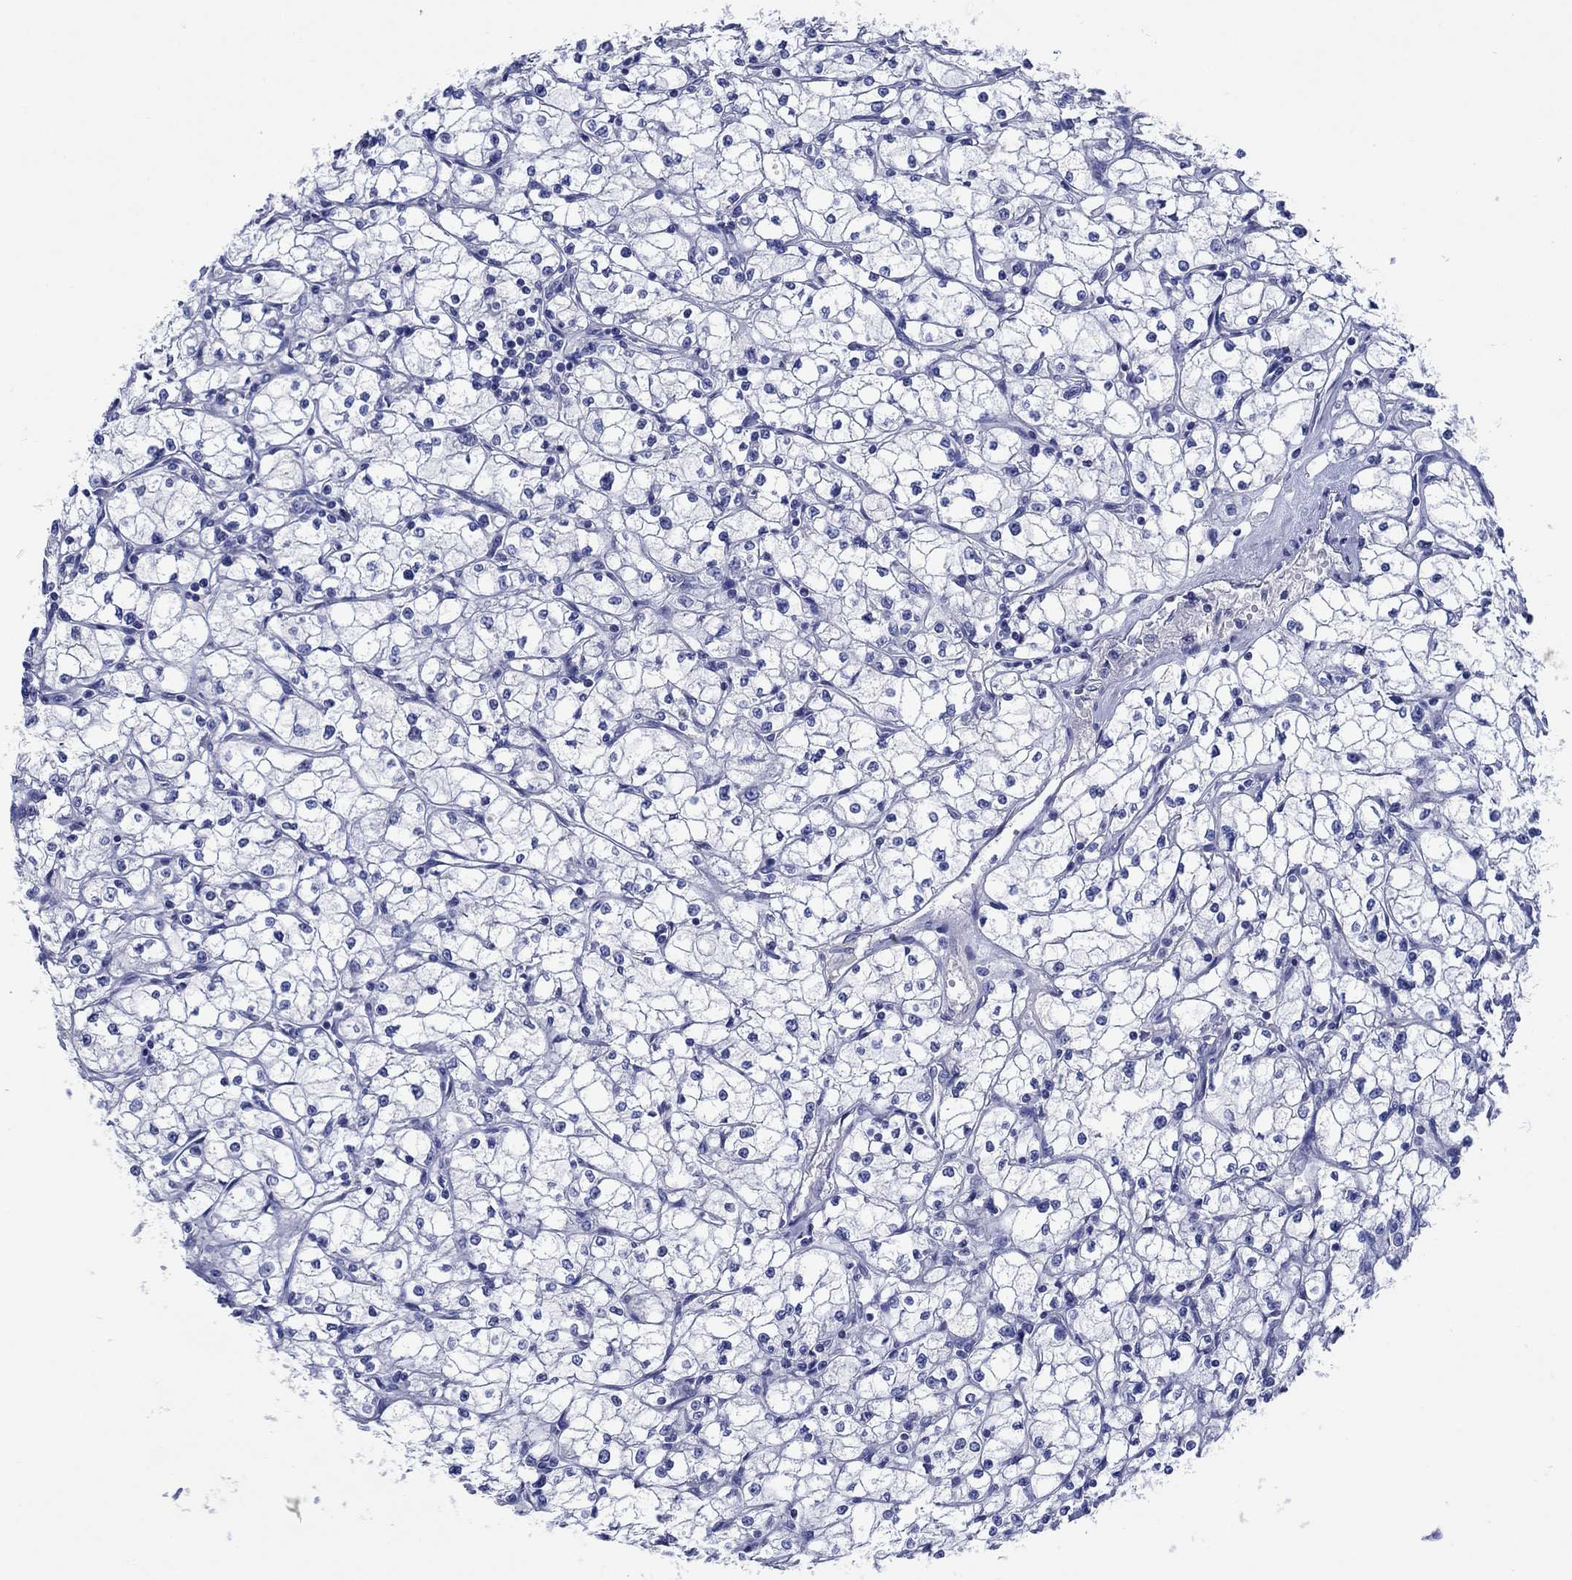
{"staining": {"intensity": "negative", "quantity": "none", "location": "none"}, "tissue": "renal cancer", "cell_type": "Tumor cells", "image_type": "cancer", "snomed": [{"axis": "morphology", "description": "Adenocarcinoma, NOS"}, {"axis": "topography", "description": "Kidney"}], "caption": "Protein analysis of renal cancer (adenocarcinoma) reveals no significant positivity in tumor cells. (DAB IHC with hematoxylin counter stain).", "gene": "TRIM16", "patient": {"sex": "male", "age": 67}}